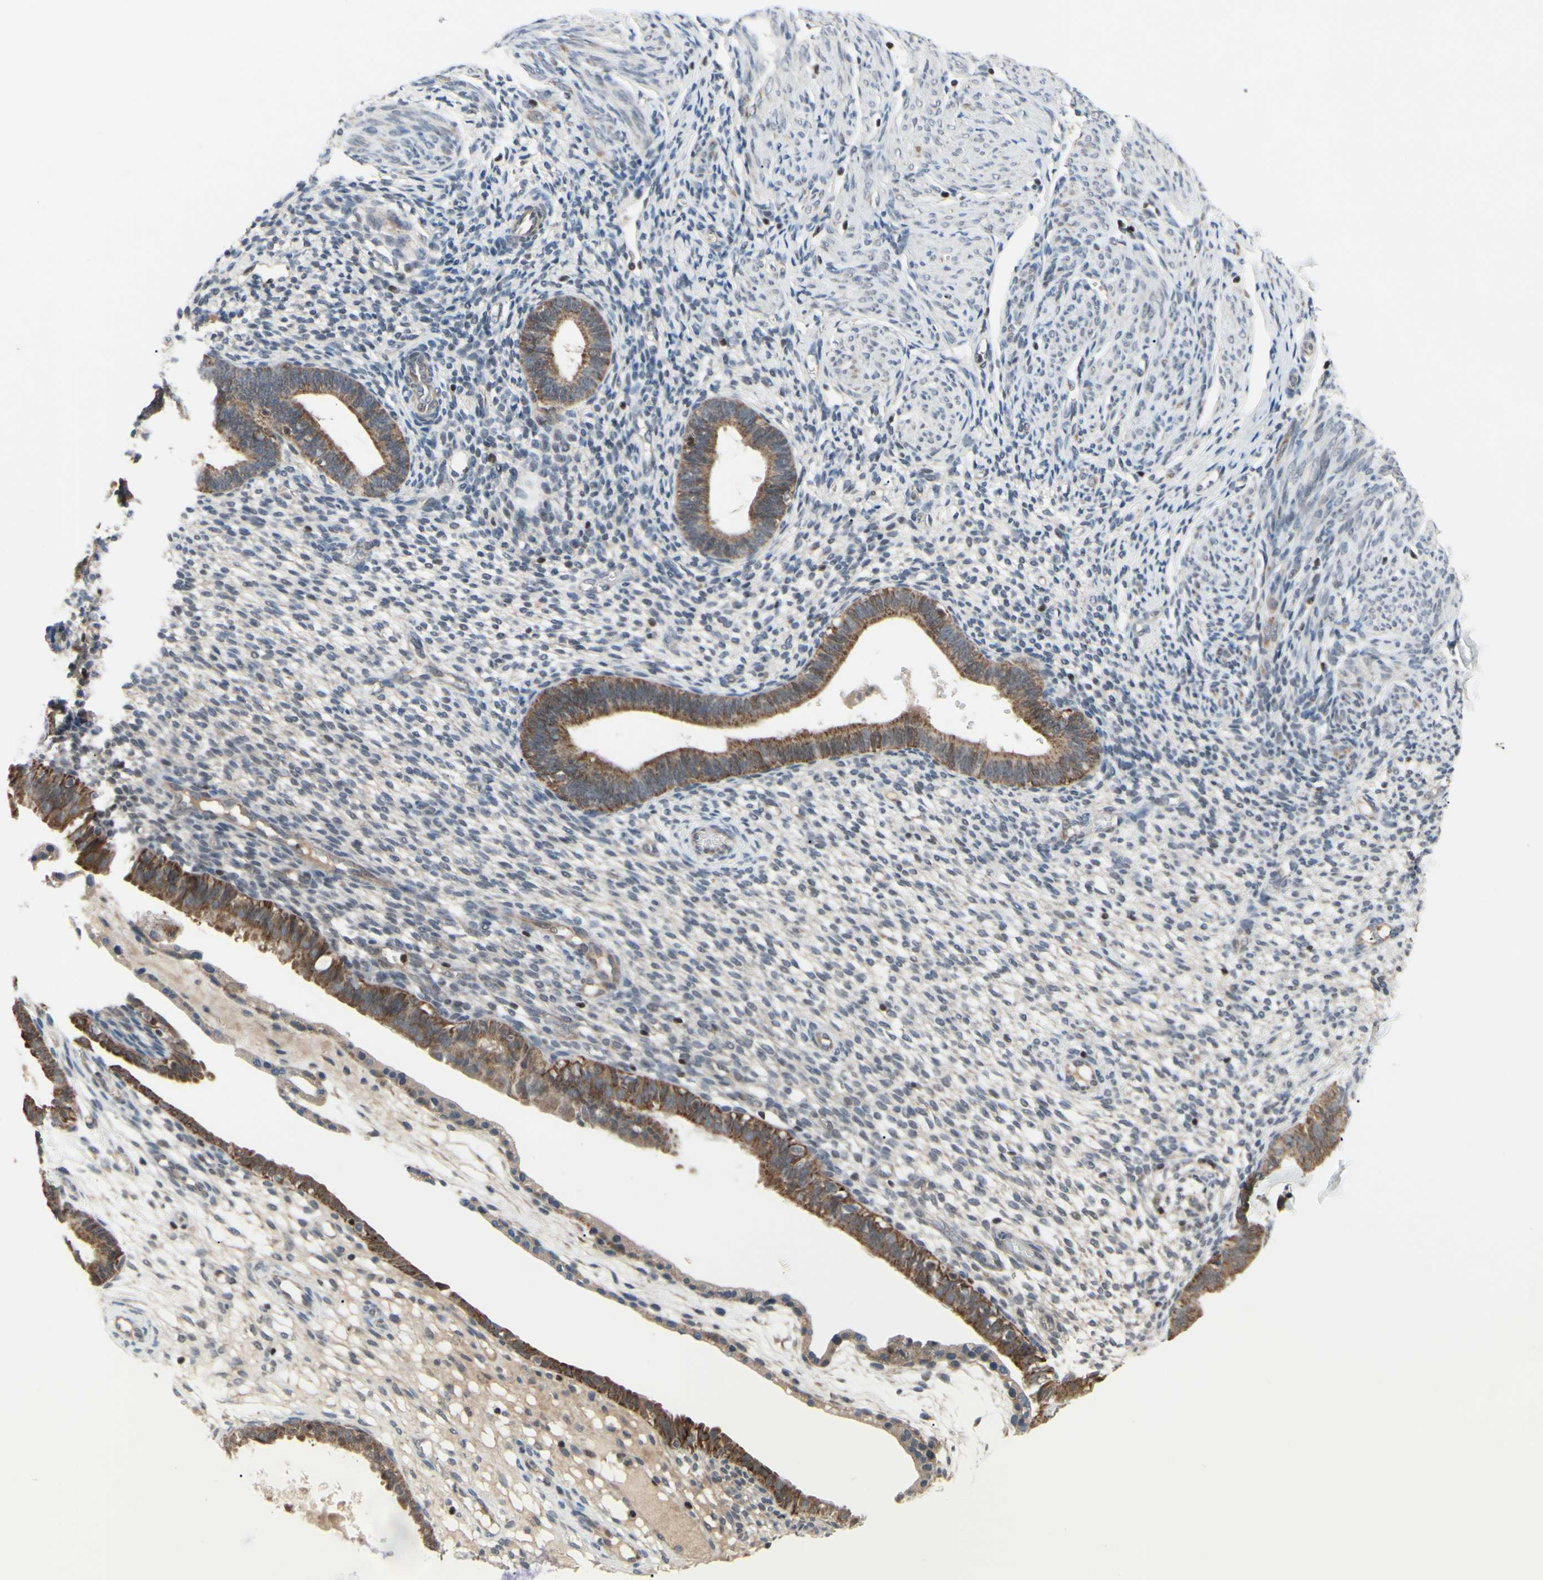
{"staining": {"intensity": "weak", "quantity": "<25%", "location": "cytoplasmic/membranous"}, "tissue": "endometrium", "cell_type": "Cells in endometrial stroma", "image_type": "normal", "snomed": [{"axis": "morphology", "description": "Normal tissue, NOS"}, {"axis": "topography", "description": "Endometrium"}], "caption": "High magnification brightfield microscopy of benign endometrium stained with DAB (3,3'-diaminobenzidine) (brown) and counterstained with hematoxylin (blue): cells in endometrial stroma show no significant staining. (DAB immunohistochemistry visualized using brightfield microscopy, high magnification).", "gene": "SP4", "patient": {"sex": "female", "age": 61}}